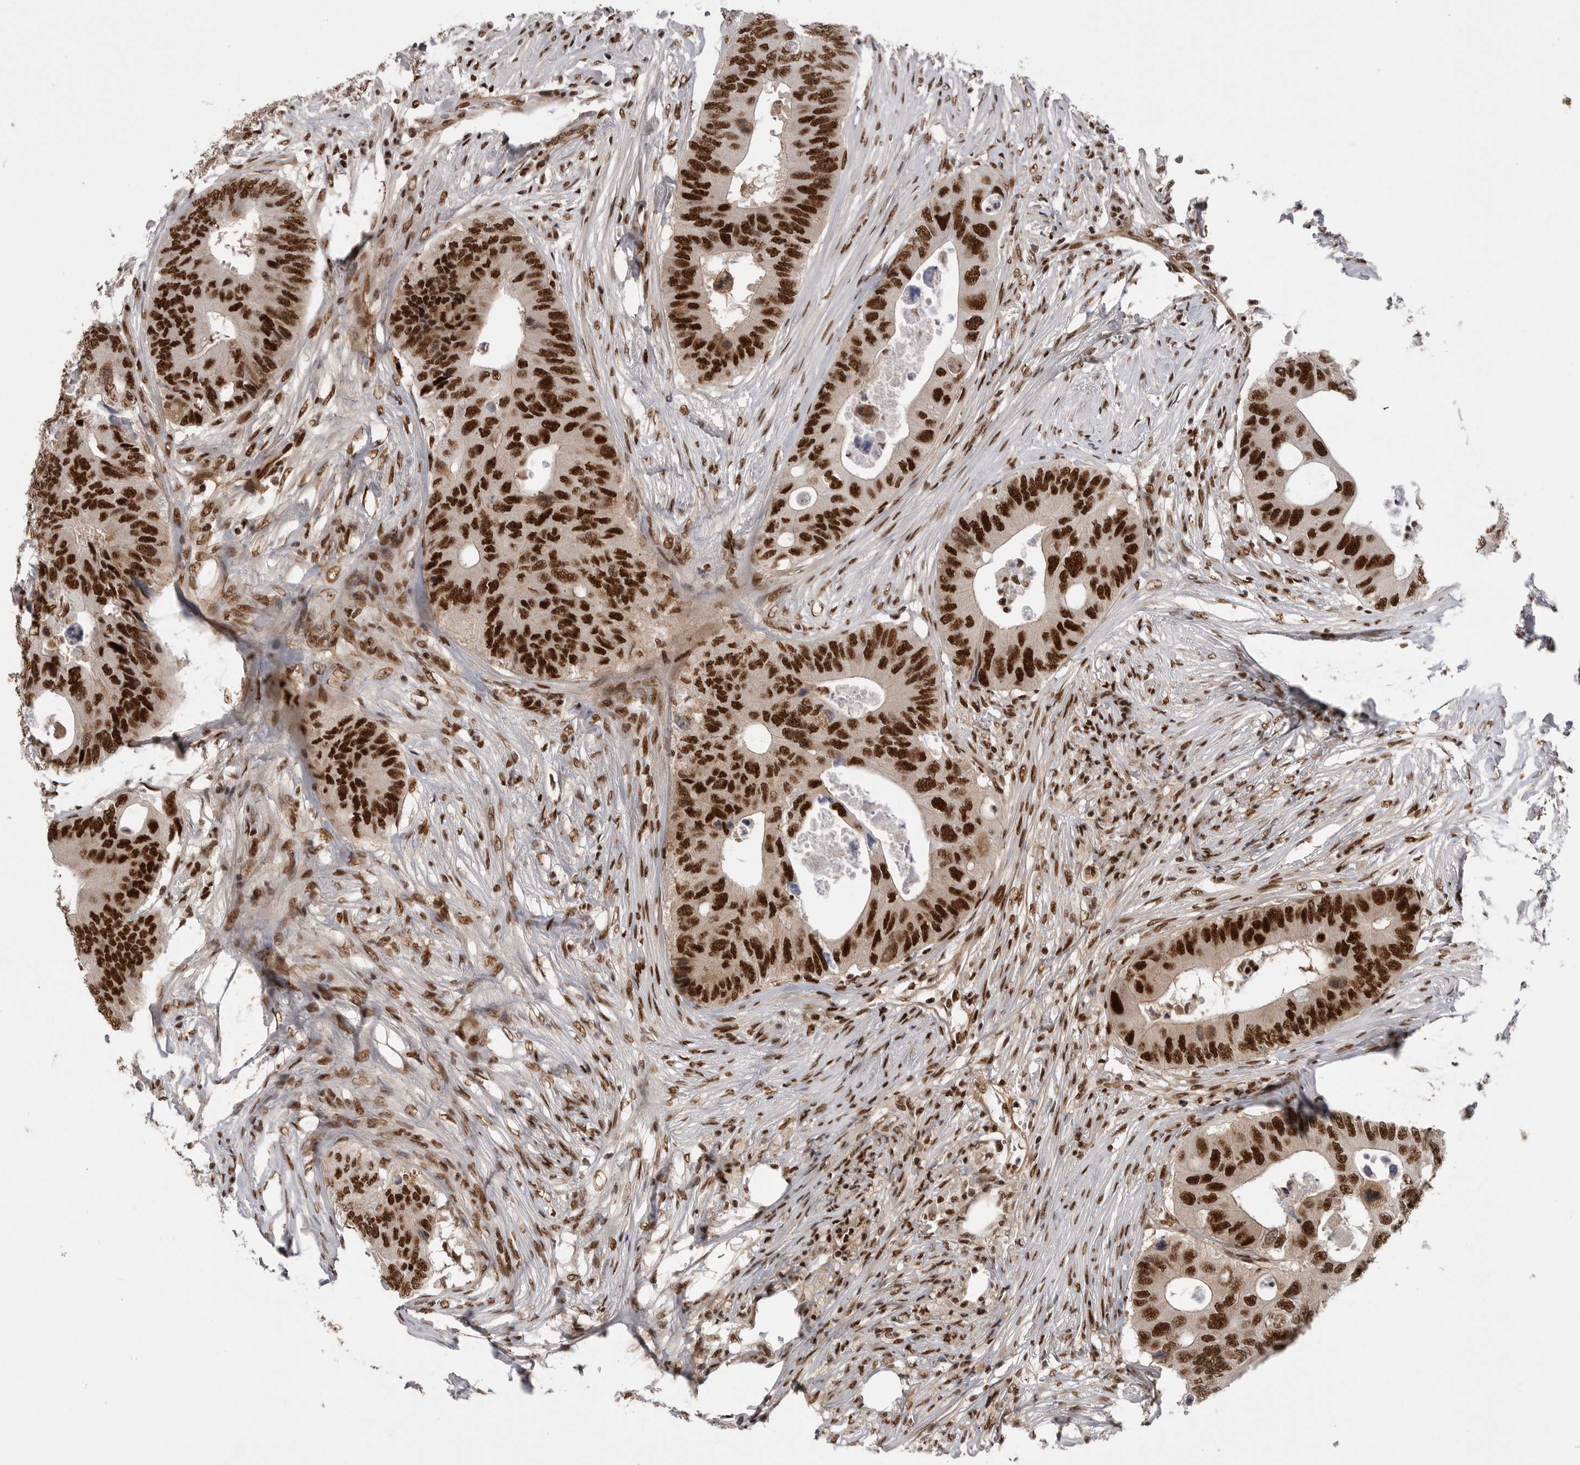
{"staining": {"intensity": "strong", "quantity": ">75%", "location": "nuclear"}, "tissue": "colorectal cancer", "cell_type": "Tumor cells", "image_type": "cancer", "snomed": [{"axis": "morphology", "description": "Adenocarcinoma, NOS"}, {"axis": "topography", "description": "Colon"}], "caption": "Immunohistochemistry staining of colorectal cancer (adenocarcinoma), which reveals high levels of strong nuclear expression in about >75% of tumor cells indicating strong nuclear protein positivity. The staining was performed using DAB (3,3'-diaminobenzidine) (brown) for protein detection and nuclei were counterstained in hematoxylin (blue).", "gene": "PPP1R8", "patient": {"sex": "male", "age": 71}}